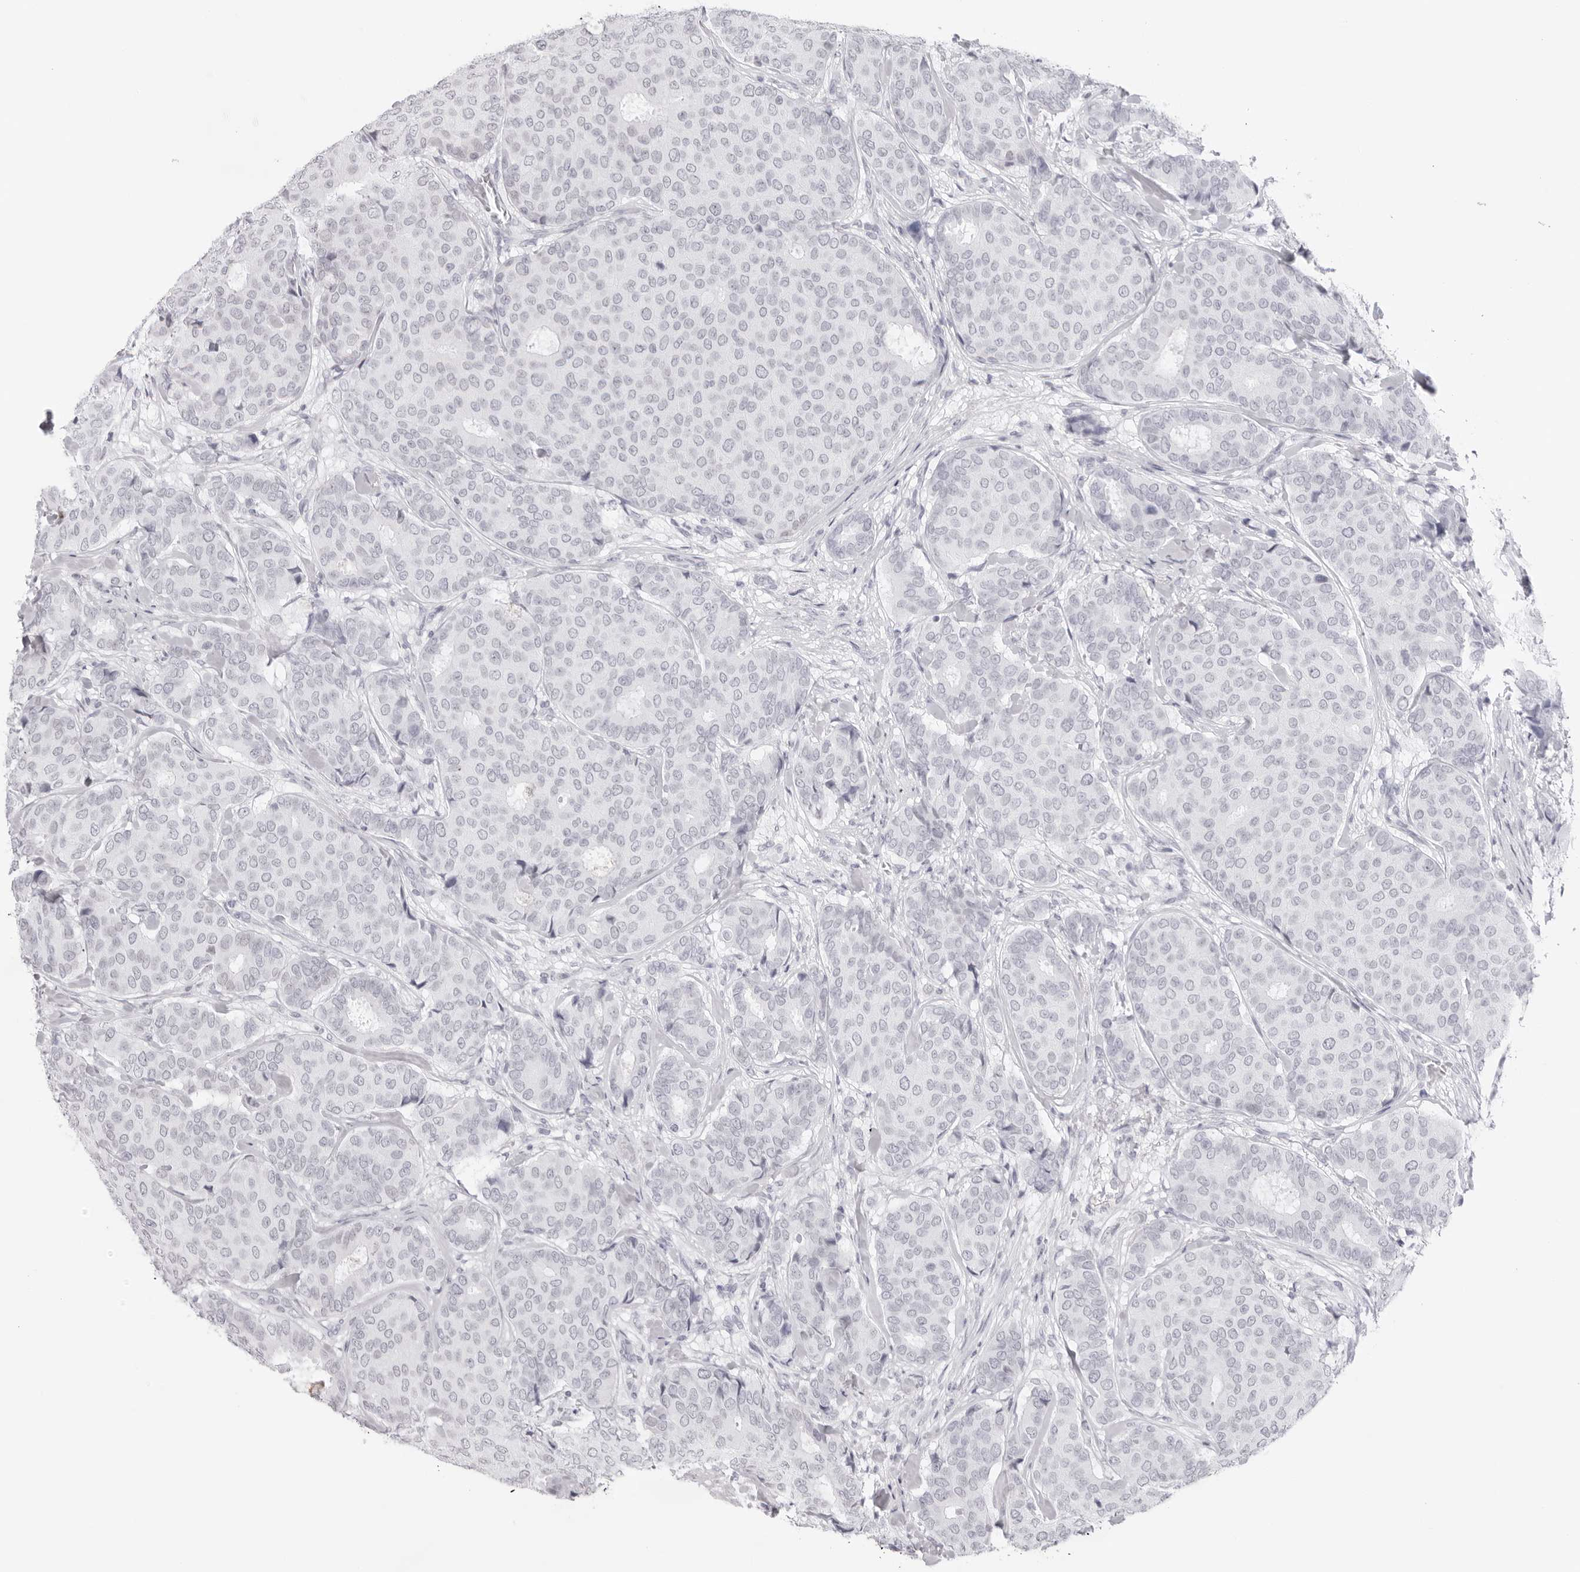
{"staining": {"intensity": "negative", "quantity": "none", "location": "none"}, "tissue": "breast cancer", "cell_type": "Tumor cells", "image_type": "cancer", "snomed": [{"axis": "morphology", "description": "Duct carcinoma"}, {"axis": "topography", "description": "Breast"}], "caption": "This is a histopathology image of immunohistochemistry (IHC) staining of breast cancer (infiltrating ductal carcinoma), which shows no positivity in tumor cells. Brightfield microscopy of immunohistochemistry (IHC) stained with DAB (3,3'-diaminobenzidine) (brown) and hematoxylin (blue), captured at high magnification.", "gene": "KLK12", "patient": {"sex": "female", "age": 75}}